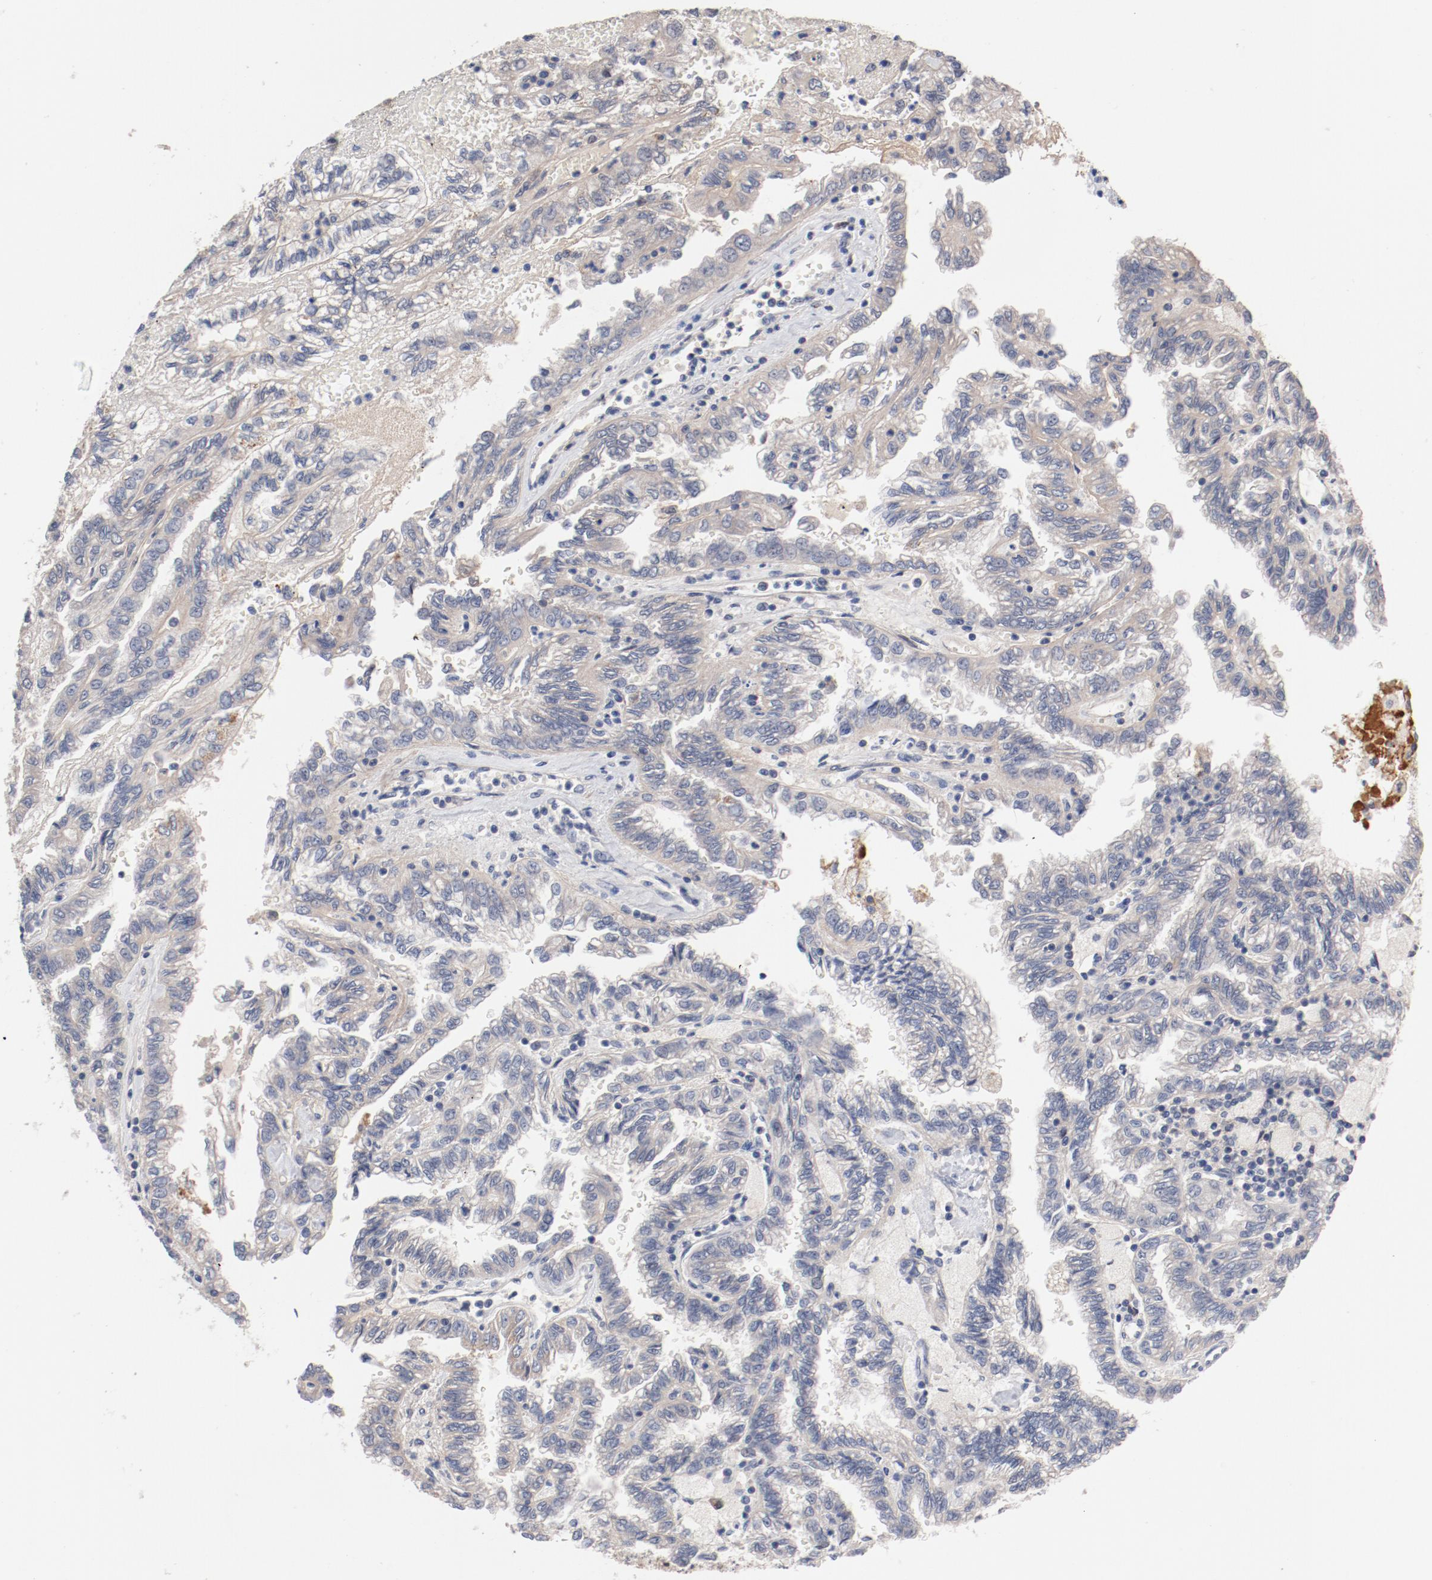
{"staining": {"intensity": "negative", "quantity": "none", "location": "none"}, "tissue": "renal cancer", "cell_type": "Tumor cells", "image_type": "cancer", "snomed": [{"axis": "morphology", "description": "Inflammation, NOS"}, {"axis": "morphology", "description": "Adenocarcinoma, NOS"}, {"axis": "topography", "description": "Kidney"}], "caption": "Histopathology image shows no significant protein positivity in tumor cells of renal cancer.", "gene": "PITPNM2", "patient": {"sex": "male", "age": 68}}